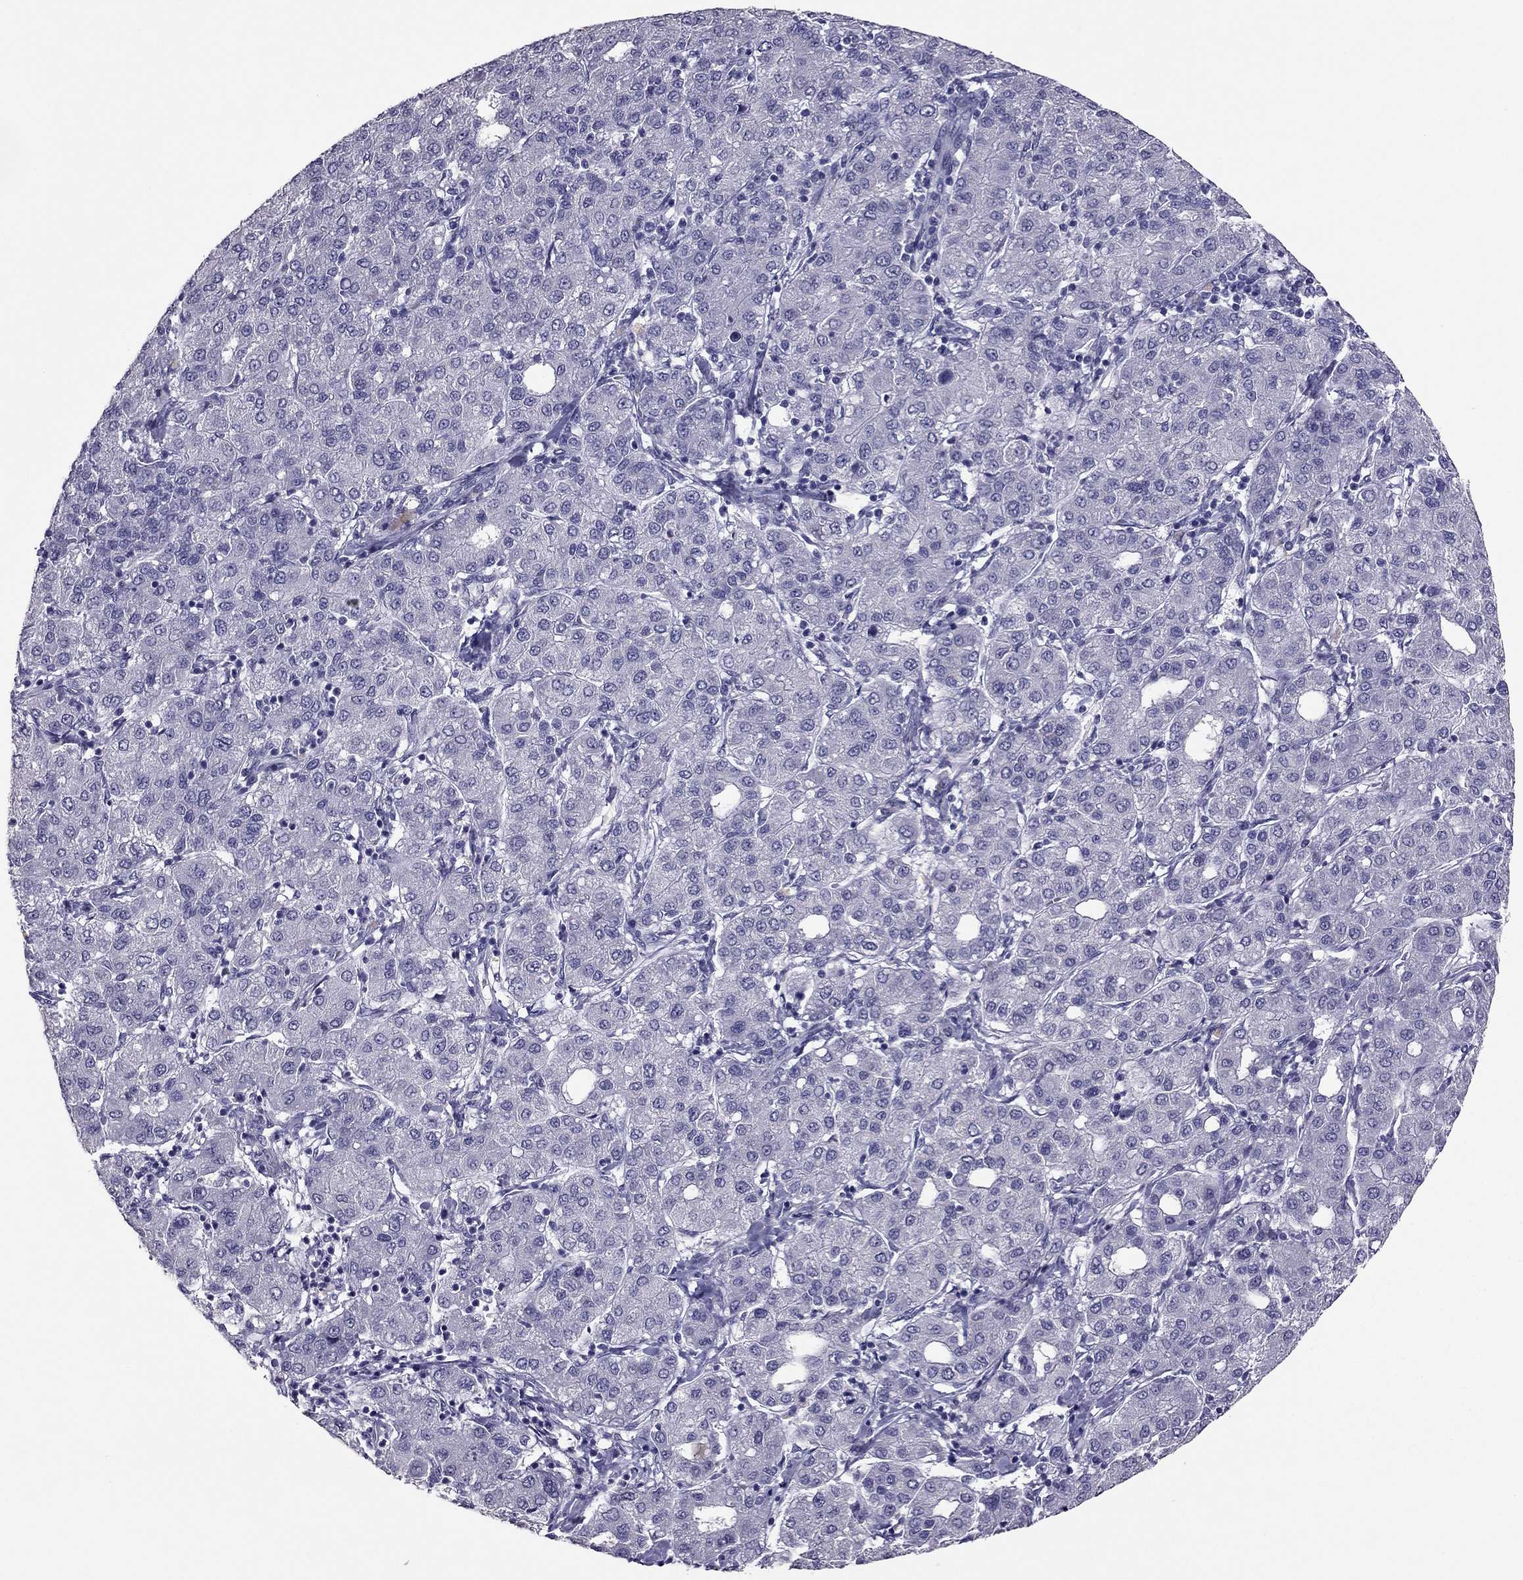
{"staining": {"intensity": "negative", "quantity": "none", "location": "none"}, "tissue": "liver cancer", "cell_type": "Tumor cells", "image_type": "cancer", "snomed": [{"axis": "morphology", "description": "Carcinoma, Hepatocellular, NOS"}, {"axis": "topography", "description": "Liver"}], "caption": "Immunohistochemistry (IHC) histopathology image of hepatocellular carcinoma (liver) stained for a protein (brown), which demonstrates no expression in tumor cells.", "gene": "RHO", "patient": {"sex": "male", "age": 65}}